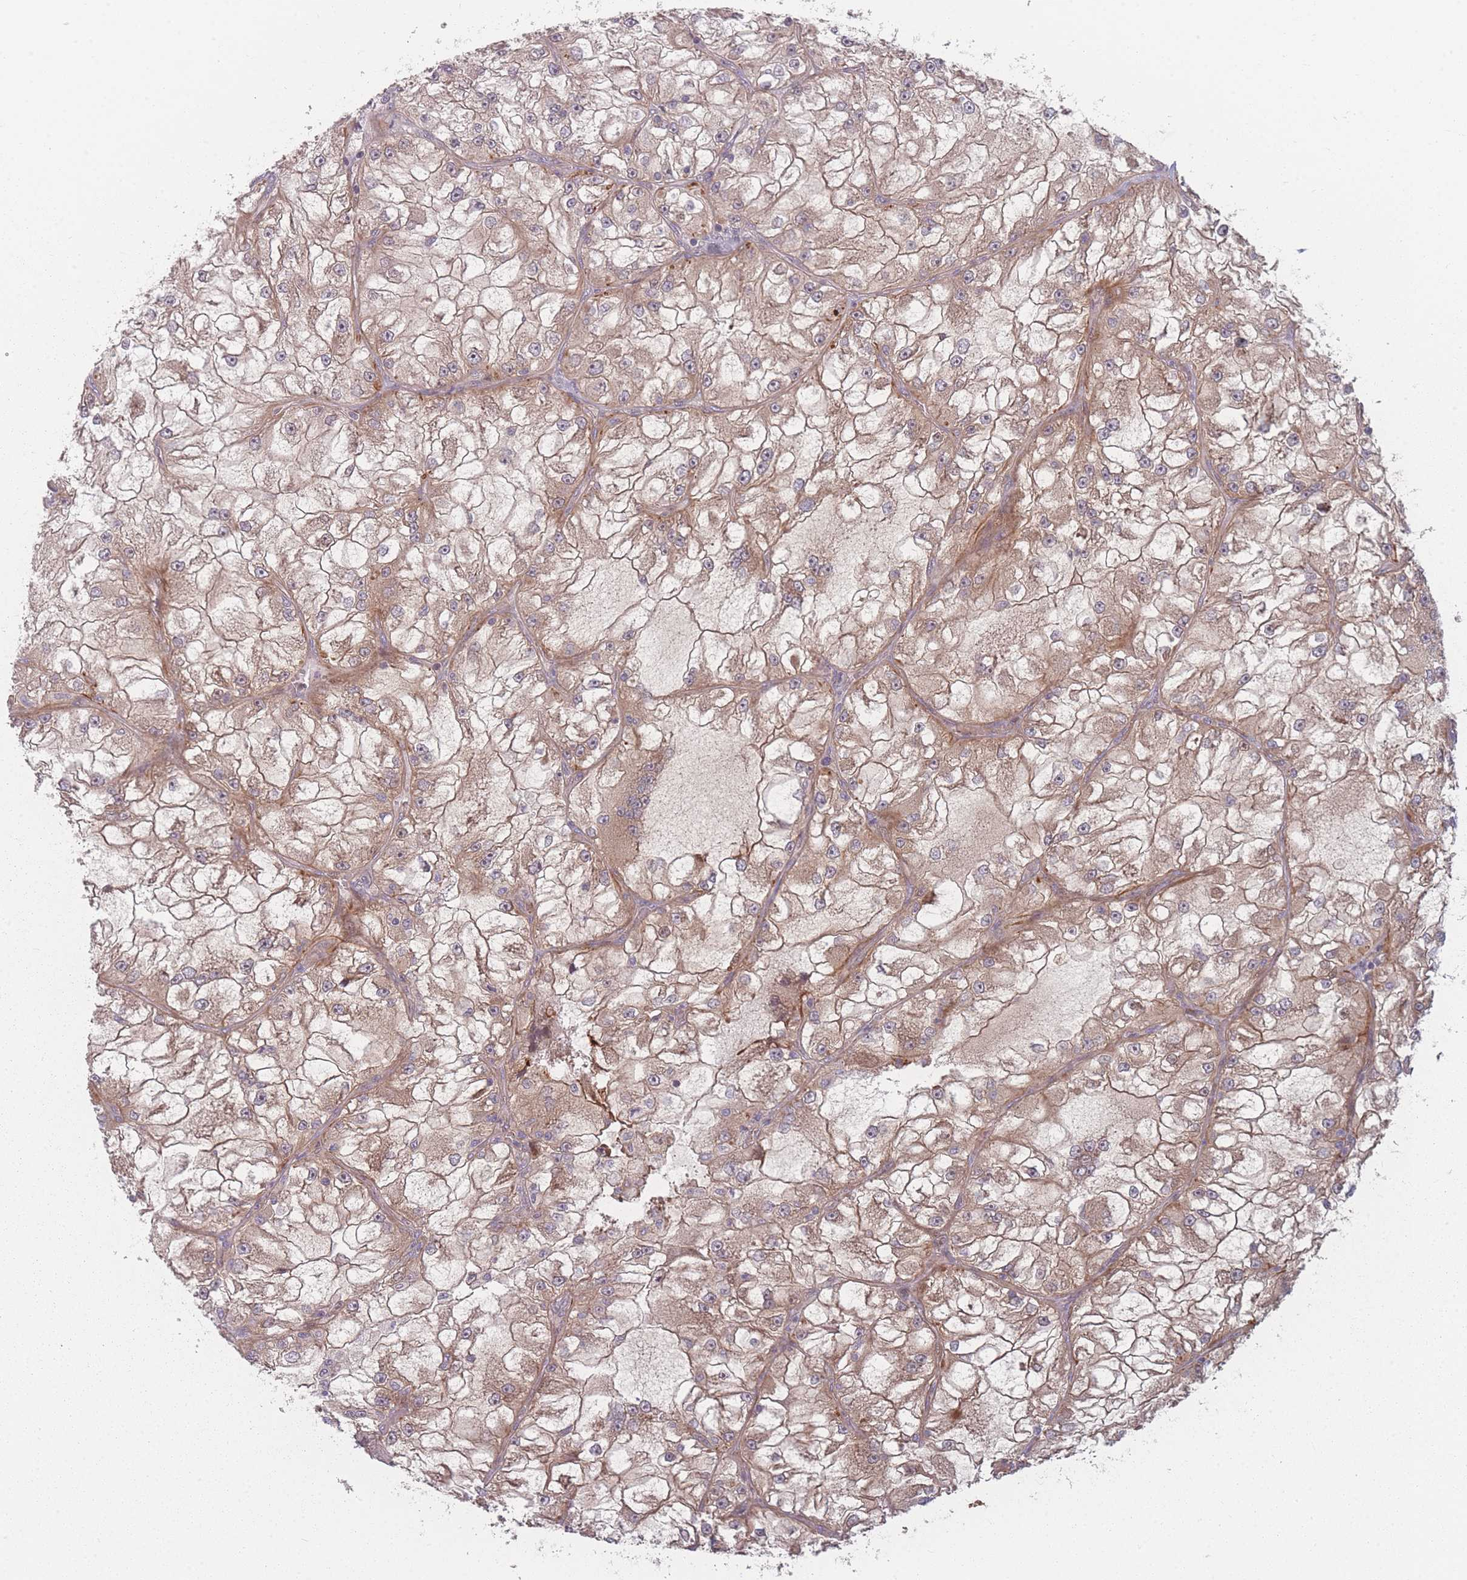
{"staining": {"intensity": "weak", "quantity": ">75%", "location": "cytoplasmic/membranous"}, "tissue": "renal cancer", "cell_type": "Tumor cells", "image_type": "cancer", "snomed": [{"axis": "morphology", "description": "Adenocarcinoma, NOS"}, {"axis": "topography", "description": "Kidney"}], "caption": "Renal cancer (adenocarcinoma) stained with immunohistochemistry demonstrates weak cytoplasmic/membranous staining in about >75% of tumor cells.", "gene": "EEF1AKMT2", "patient": {"sex": "female", "age": 72}}